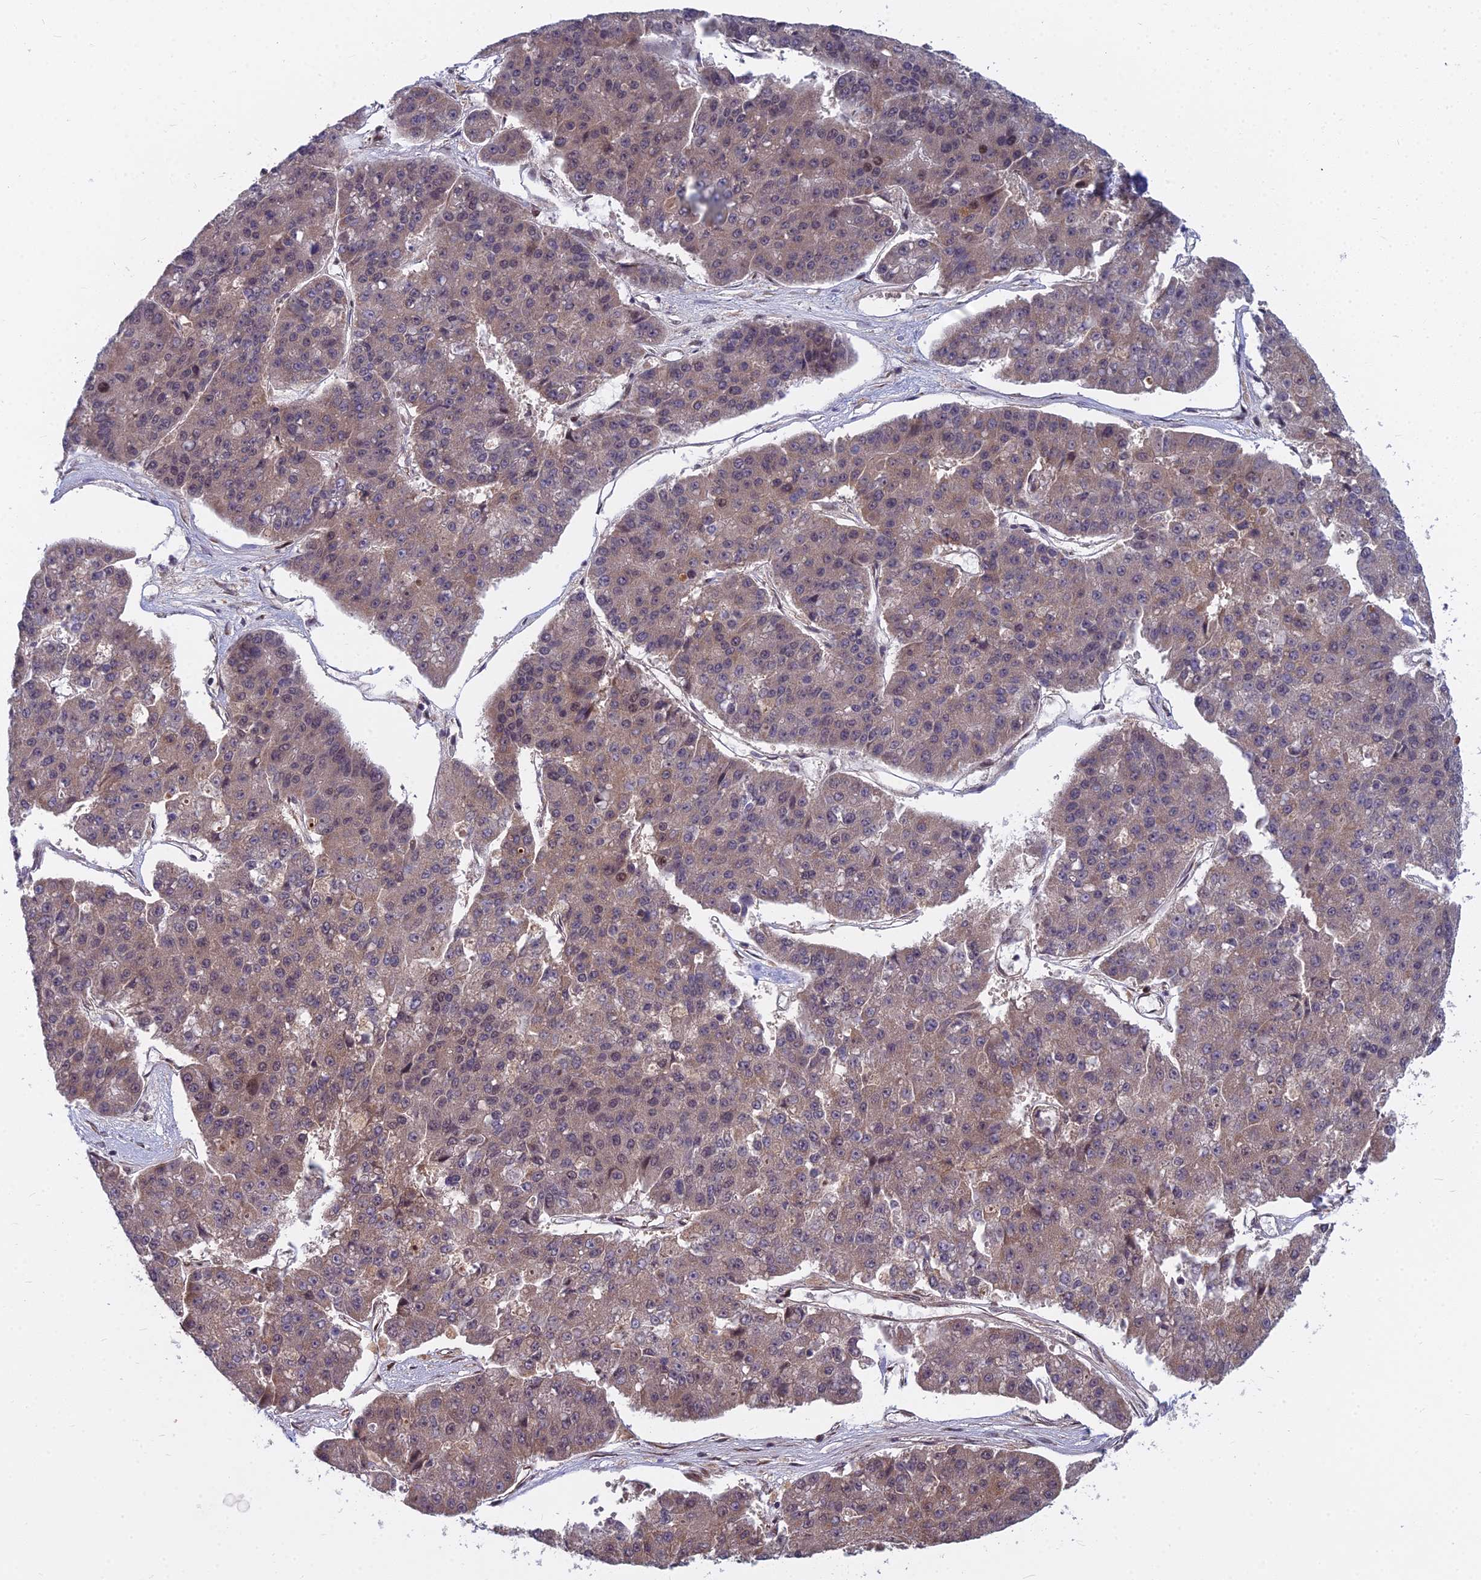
{"staining": {"intensity": "weak", "quantity": ">75%", "location": "cytoplasmic/membranous,nuclear"}, "tissue": "pancreatic cancer", "cell_type": "Tumor cells", "image_type": "cancer", "snomed": [{"axis": "morphology", "description": "Adenocarcinoma, NOS"}, {"axis": "topography", "description": "Pancreas"}], "caption": "A histopathology image showing weak cytoplasmic/membranous and nuclear positivity in about >75% of tumor cells in pancreatic adenocarcinoma, as visualized by brown immunohistochemical staining.", "gene": "COMMD2", "patient": {"sex": "male", "age": 50}}